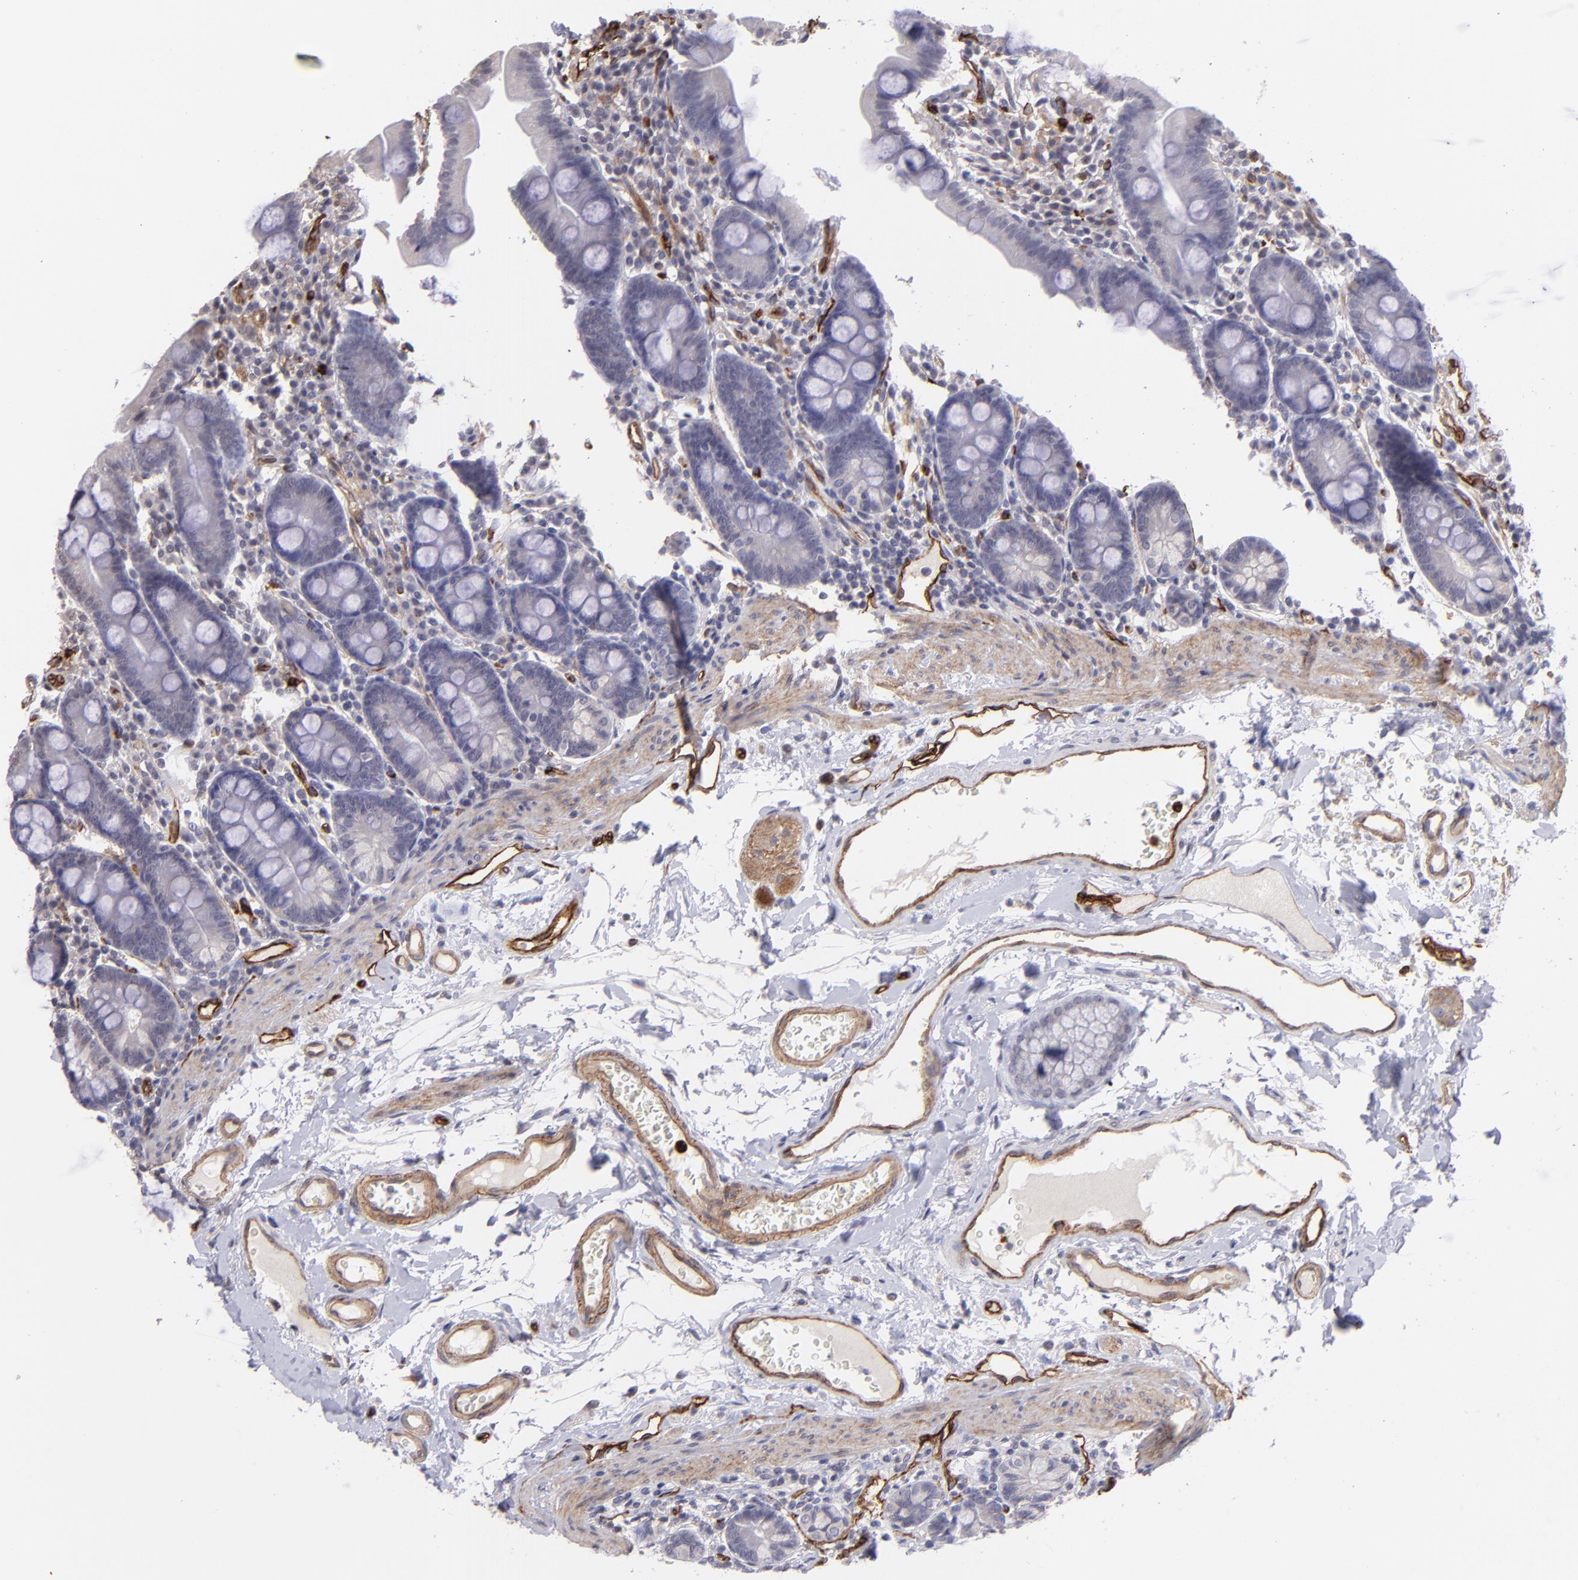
{"staining": {"intensity": "negative", "quantity": "none", "location": "none"}, "tissue": "duodenum", "cell_type": "Glandular cells", "image_type": "normal", "snomed": [{"axis": "morphology", "description": "Normal tissue, NOS"}, {"axis": "topography", "description": "Duodenum"}], "caption": "Duodenum stained for a protein using IHC reveals no staining glandular cells.", "gene": "DYSF", "patient": {"sex": "male", "age": 50}}